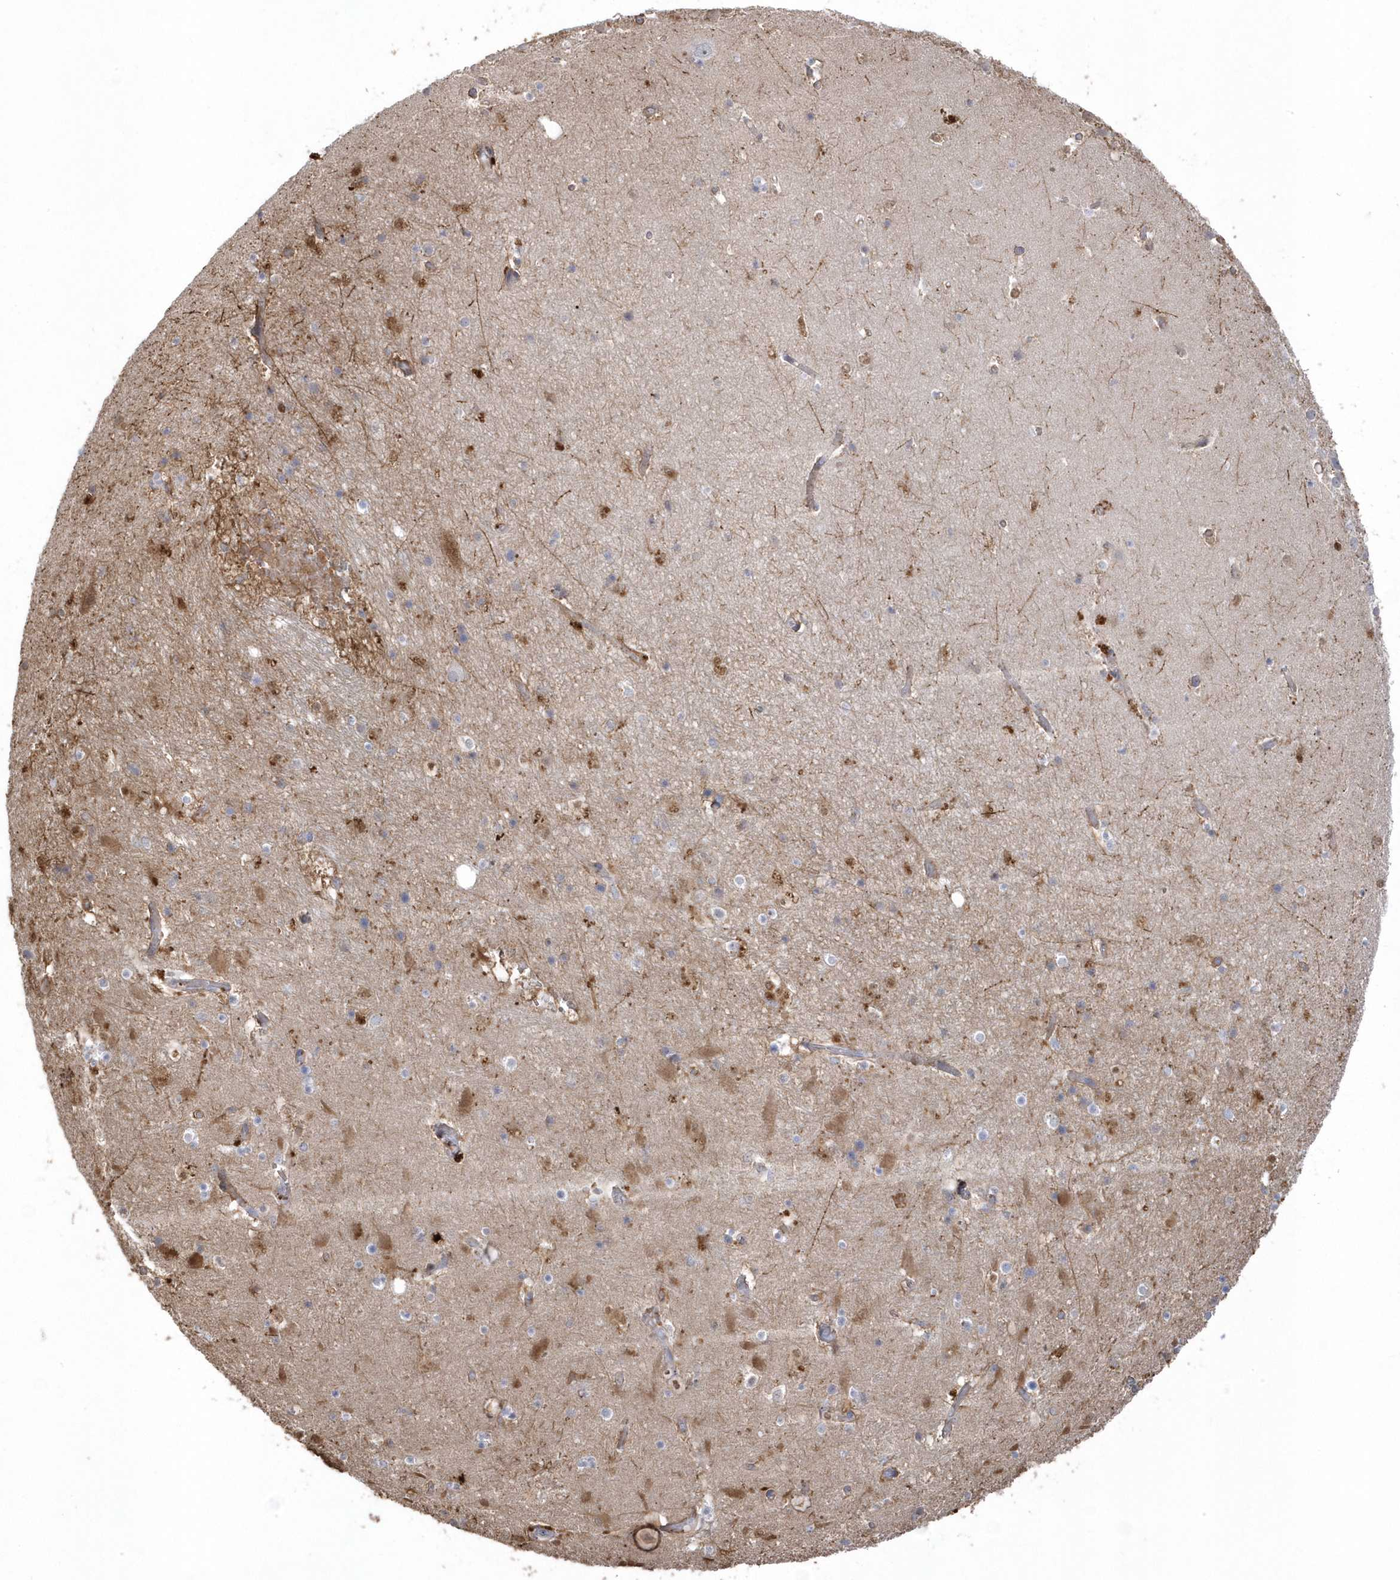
{"staining": {"intensity": "moderate", "quantity": "25%-75%", "location": "cytoplasmic/membranous"}, "tissue": "hippocampus", "cell_type": "Glial cells", "image_type": "normal", "snomed": [{"axis": "morphology", "description": "Normal tissue, NOS"}, {"axis": "topography", "description": "Hippocampus"}], "caption": "Glial cells reveal medium levels of moderate cytoplasmic/membranous expression in approximately 25%-75% of cells in normal human hippocampus.", "gene": "GTPBP6", "patient": {"sex": "female", "age": 52}}